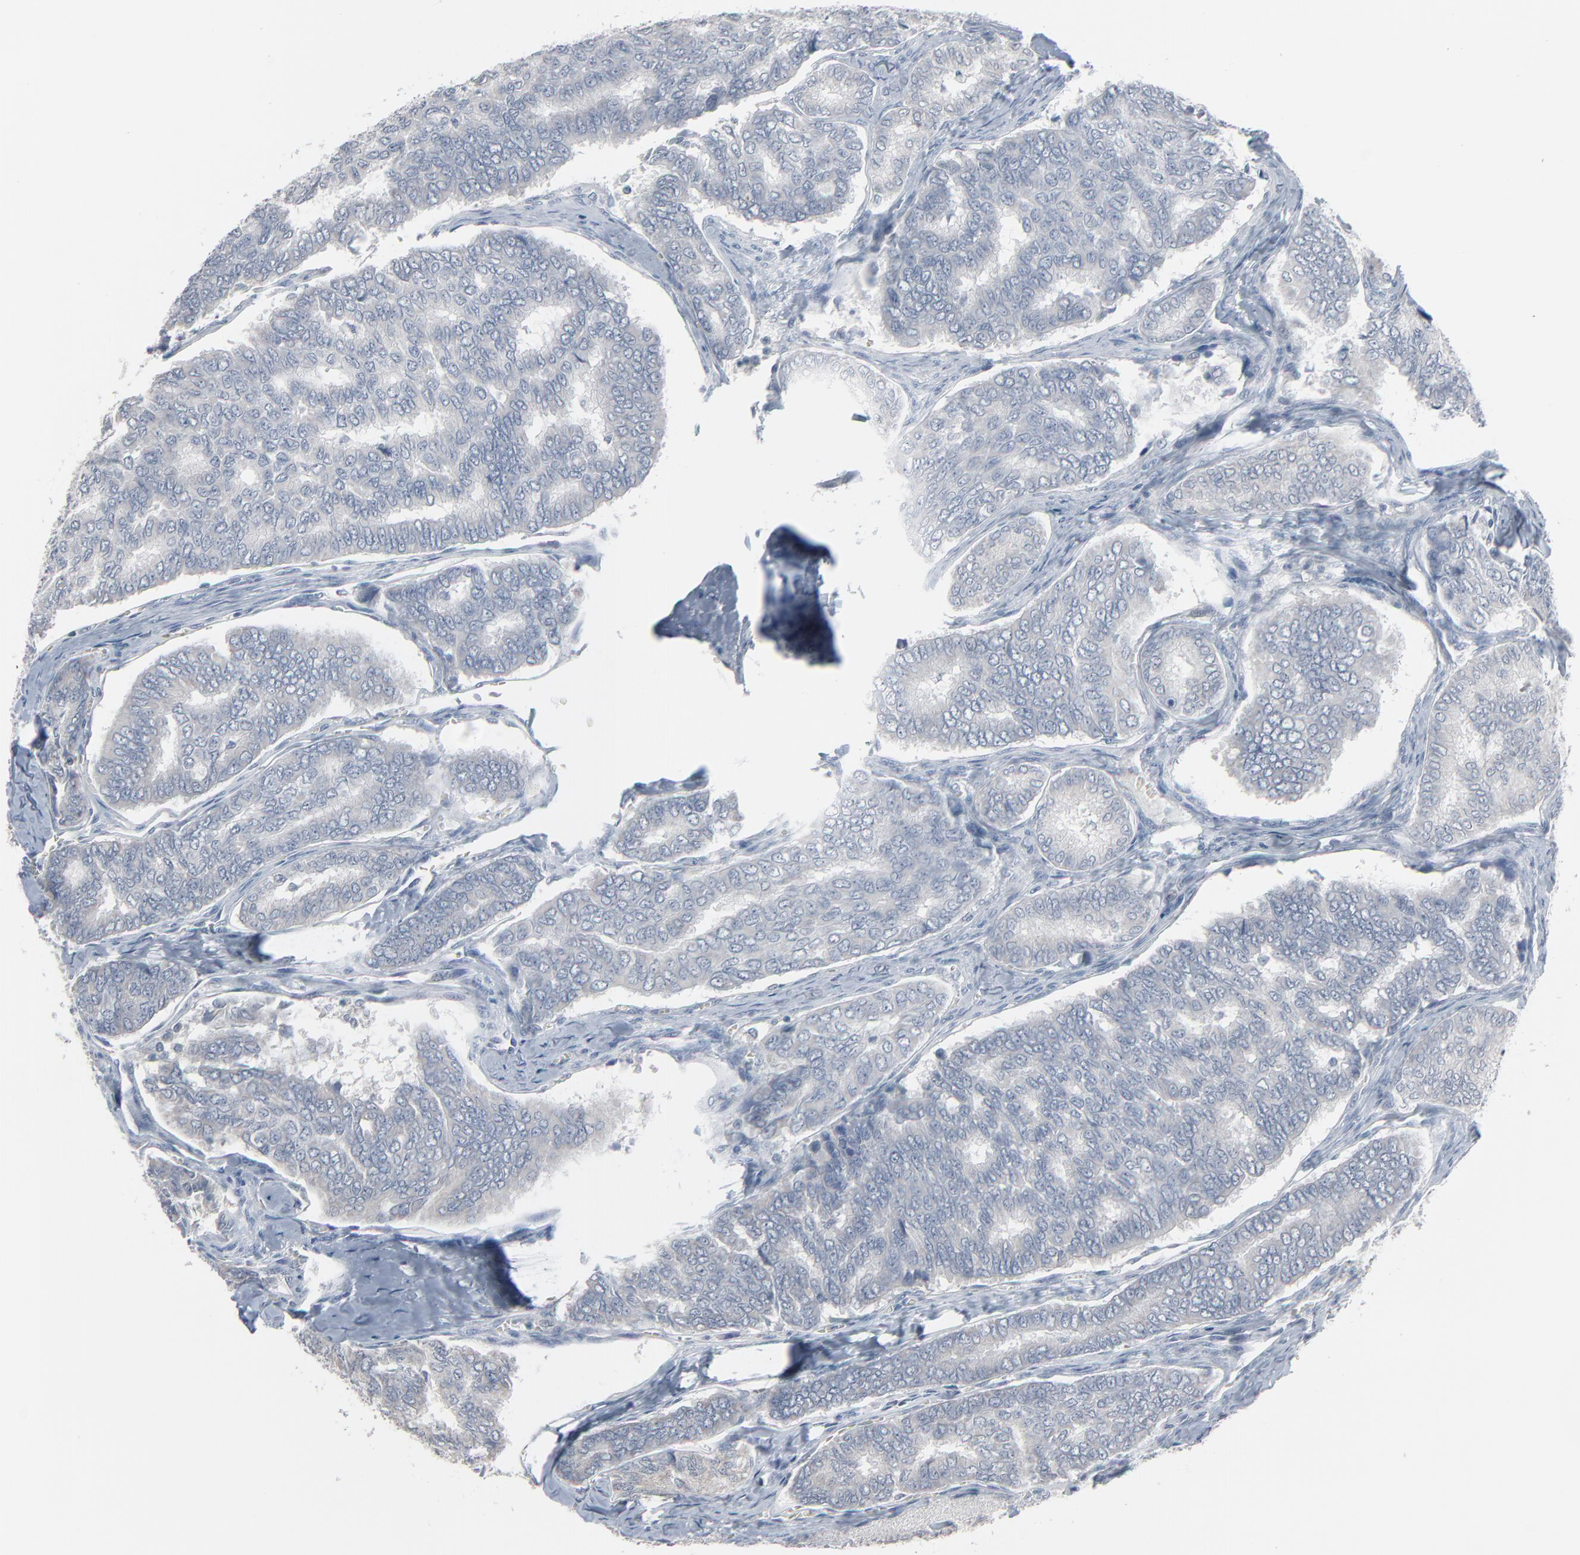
{"staining": {"intensity": "negative", "quantity": "none", "location": "none"}, "tissue": "thyroid cancer", "cell_type": "Tumor cells", "image_type": "cancer", "snomed": [{"axis": "morphology", "description": "Papillary adenocarcinoma, NOS"}, {"axis": "topography", "description": "Thyroid gland"}], "caption": "Immunohistochemical staining of papillary adenocarcinoma (thyroid) demonstrates no significant staining in tumor cells.", "gene": "SAGE1", "patient": {"sex": "female", "age": 35}}